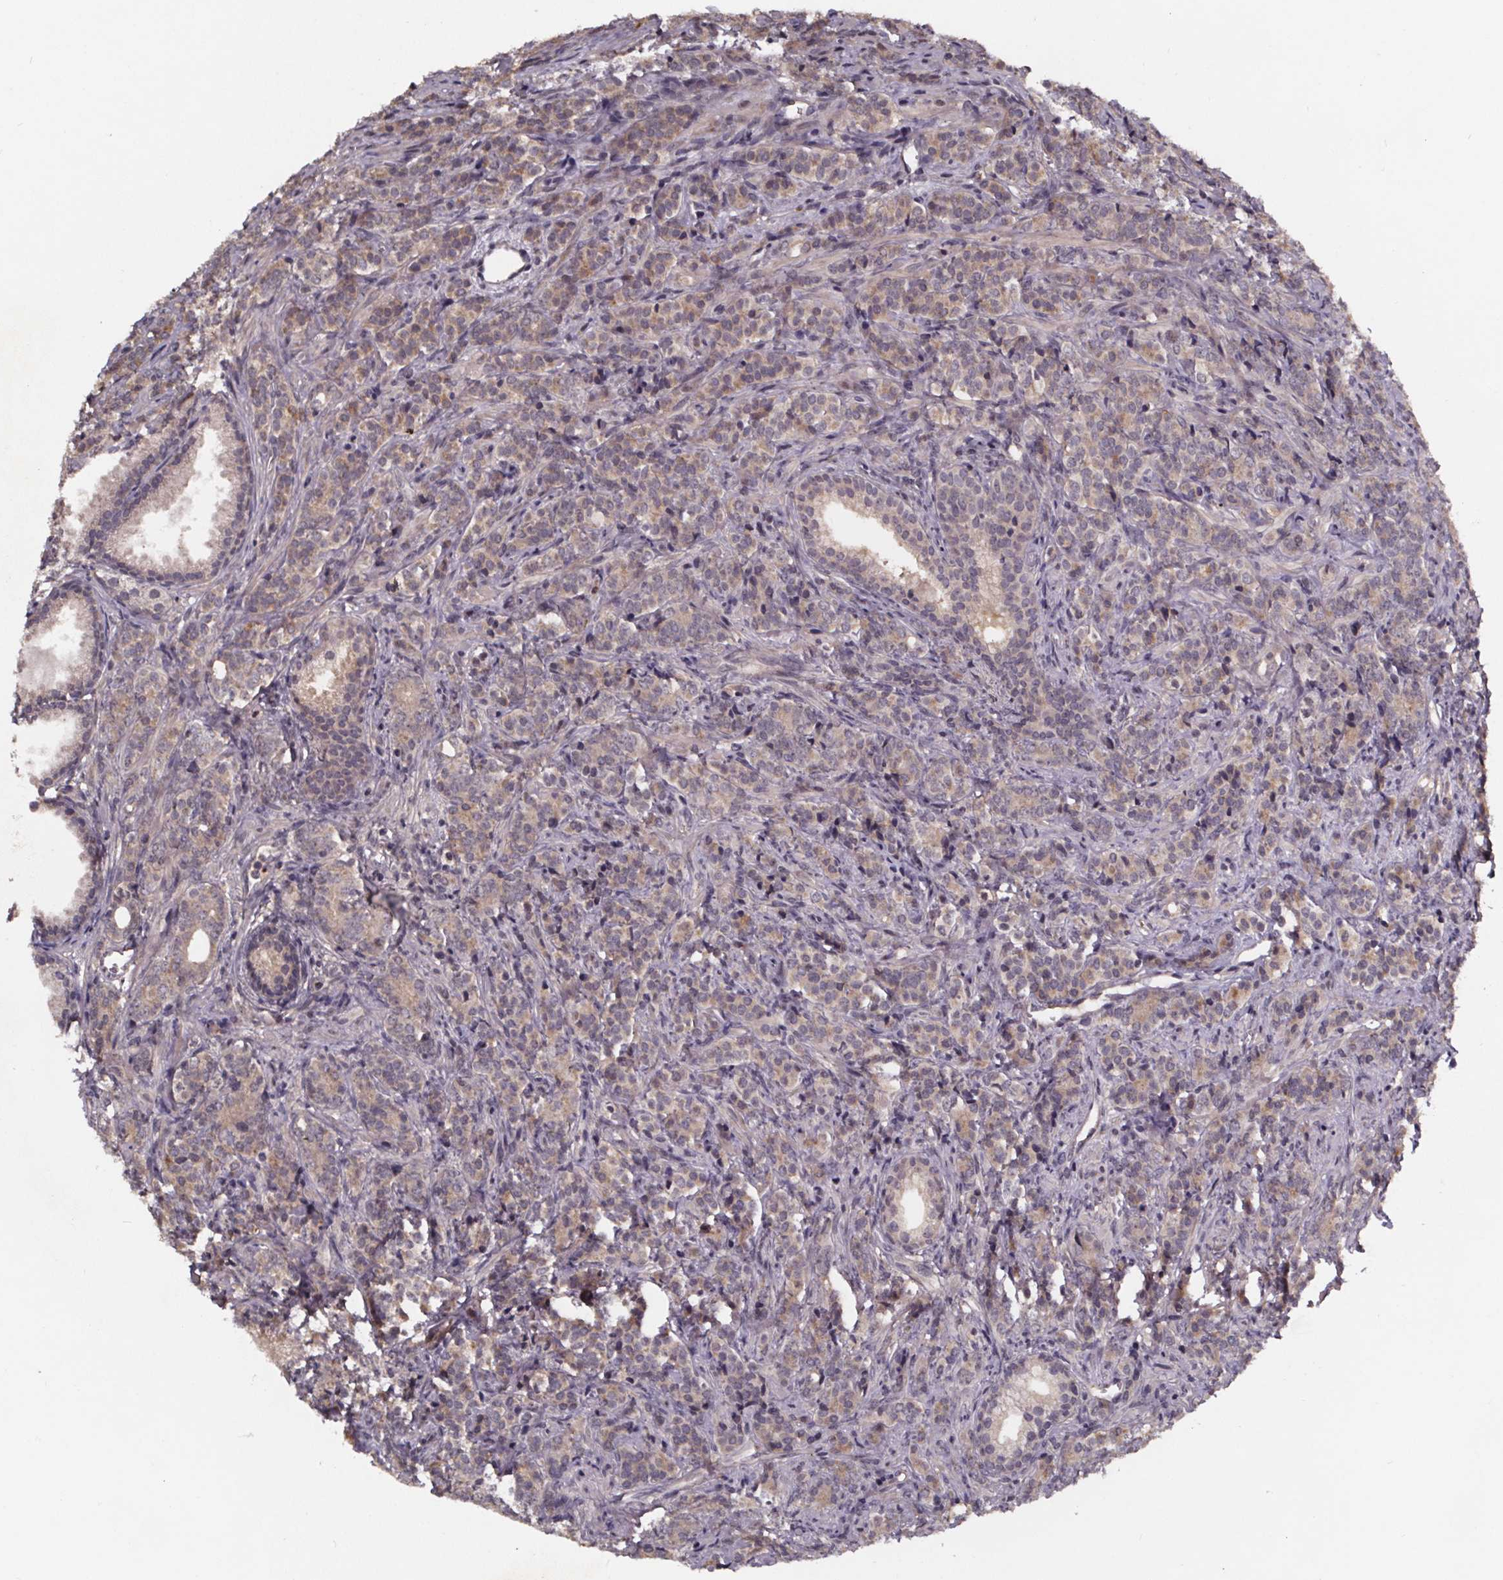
{"staining": {"intensity": "moderate", "quantity": "25%-75%", "location": "cytoplasmic/membranous"}, "tissue": "prostate cancer", "cell_type": "Tumor cells", "image_type": "cancer", "snomed": [{"axis": "morphology", "description": "Adenocarcinoma, High grade"}, {"axis": "topography", "description": "Prostate"}], "caption": "Immunohistochemistry (IHC) histopathology image of prostate adenocarcinoma (high-grade) stained for a protein (brown), which displays medium levels of moderate cytoplasmic/membranous positivity in approximately 25%-75% of tumor cells.", "gene": "SMIM1", "patient": {"sex": "male", "age": 84}}